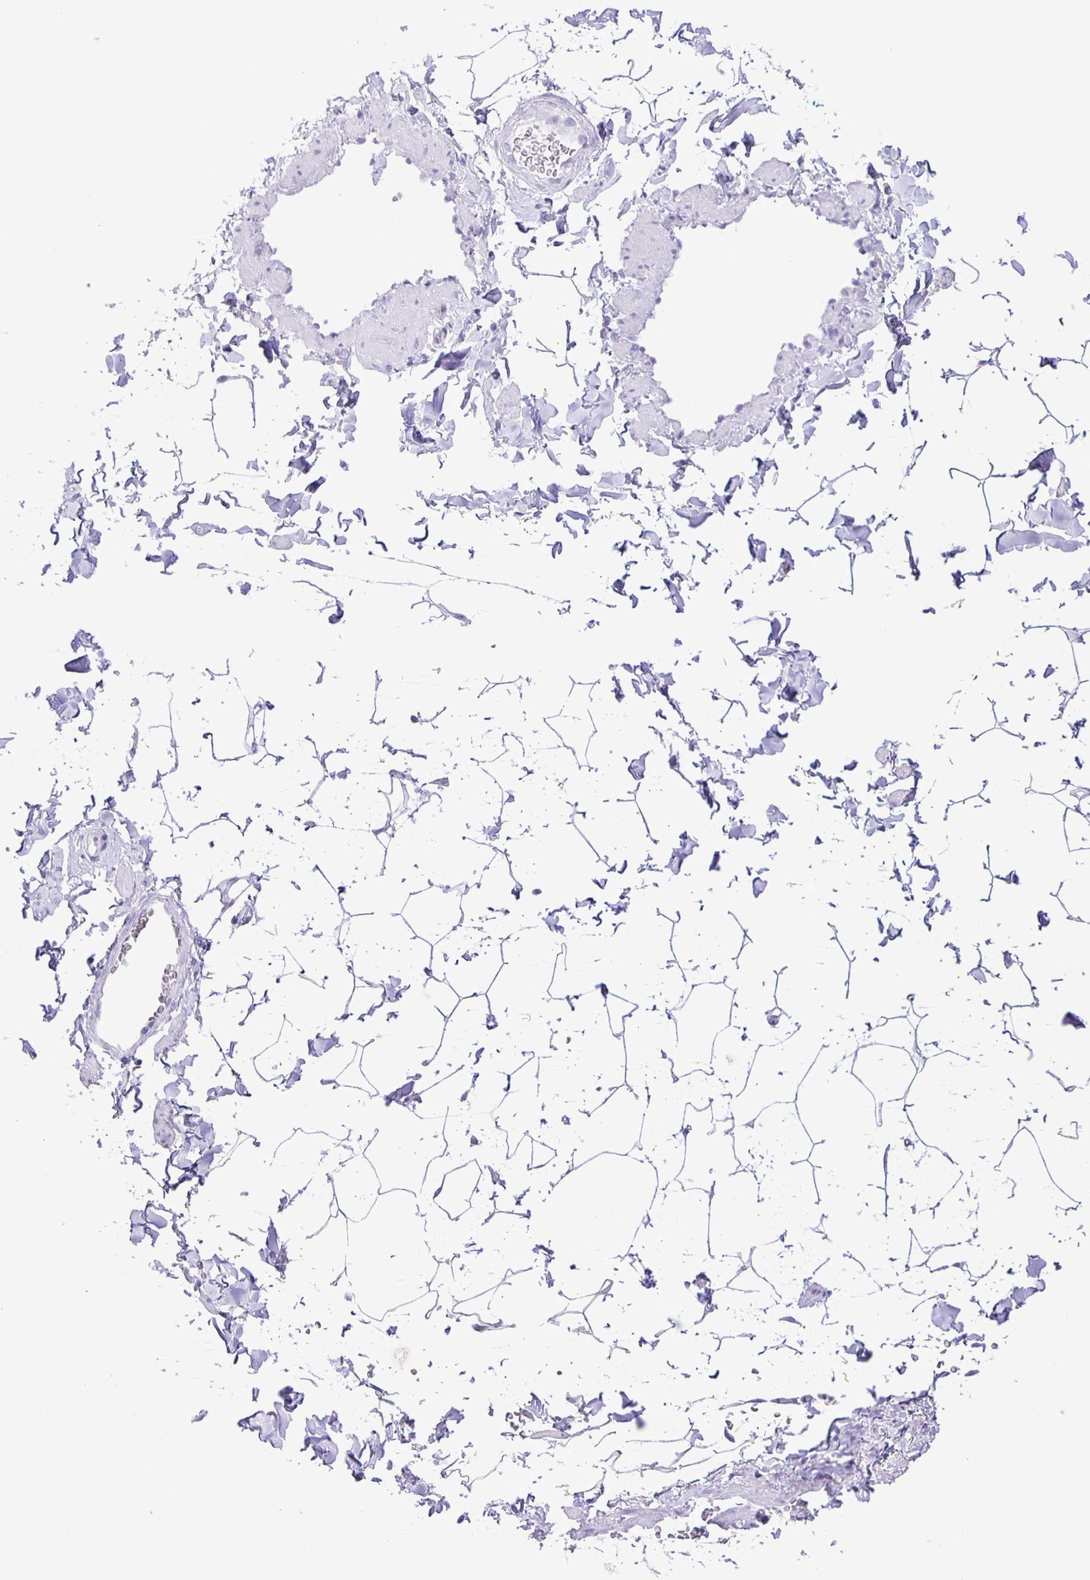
{"staining": {"intensity": "negative", "quantity": "none", "location": "none"}, "tissue": "adipose tissue", "cell_type": "Adipocytes", "image_type": "normal", "snomed": [{"axis": "morphology", "description": "Normal tissue, NOS"}, {"axis": "topography", "description": "Epididymis"}, {"axis": "topography", "description": "Peripheral nerve tissue"}], "caption": "Histopathology image shows no protein expression in adipocytes of benign adipose tissue. (DAB (3,3'-diaminobenzidine) IHC, high magnification).", "gene": "EZHIP", "patient": {"sex": "male", "age": 32}}